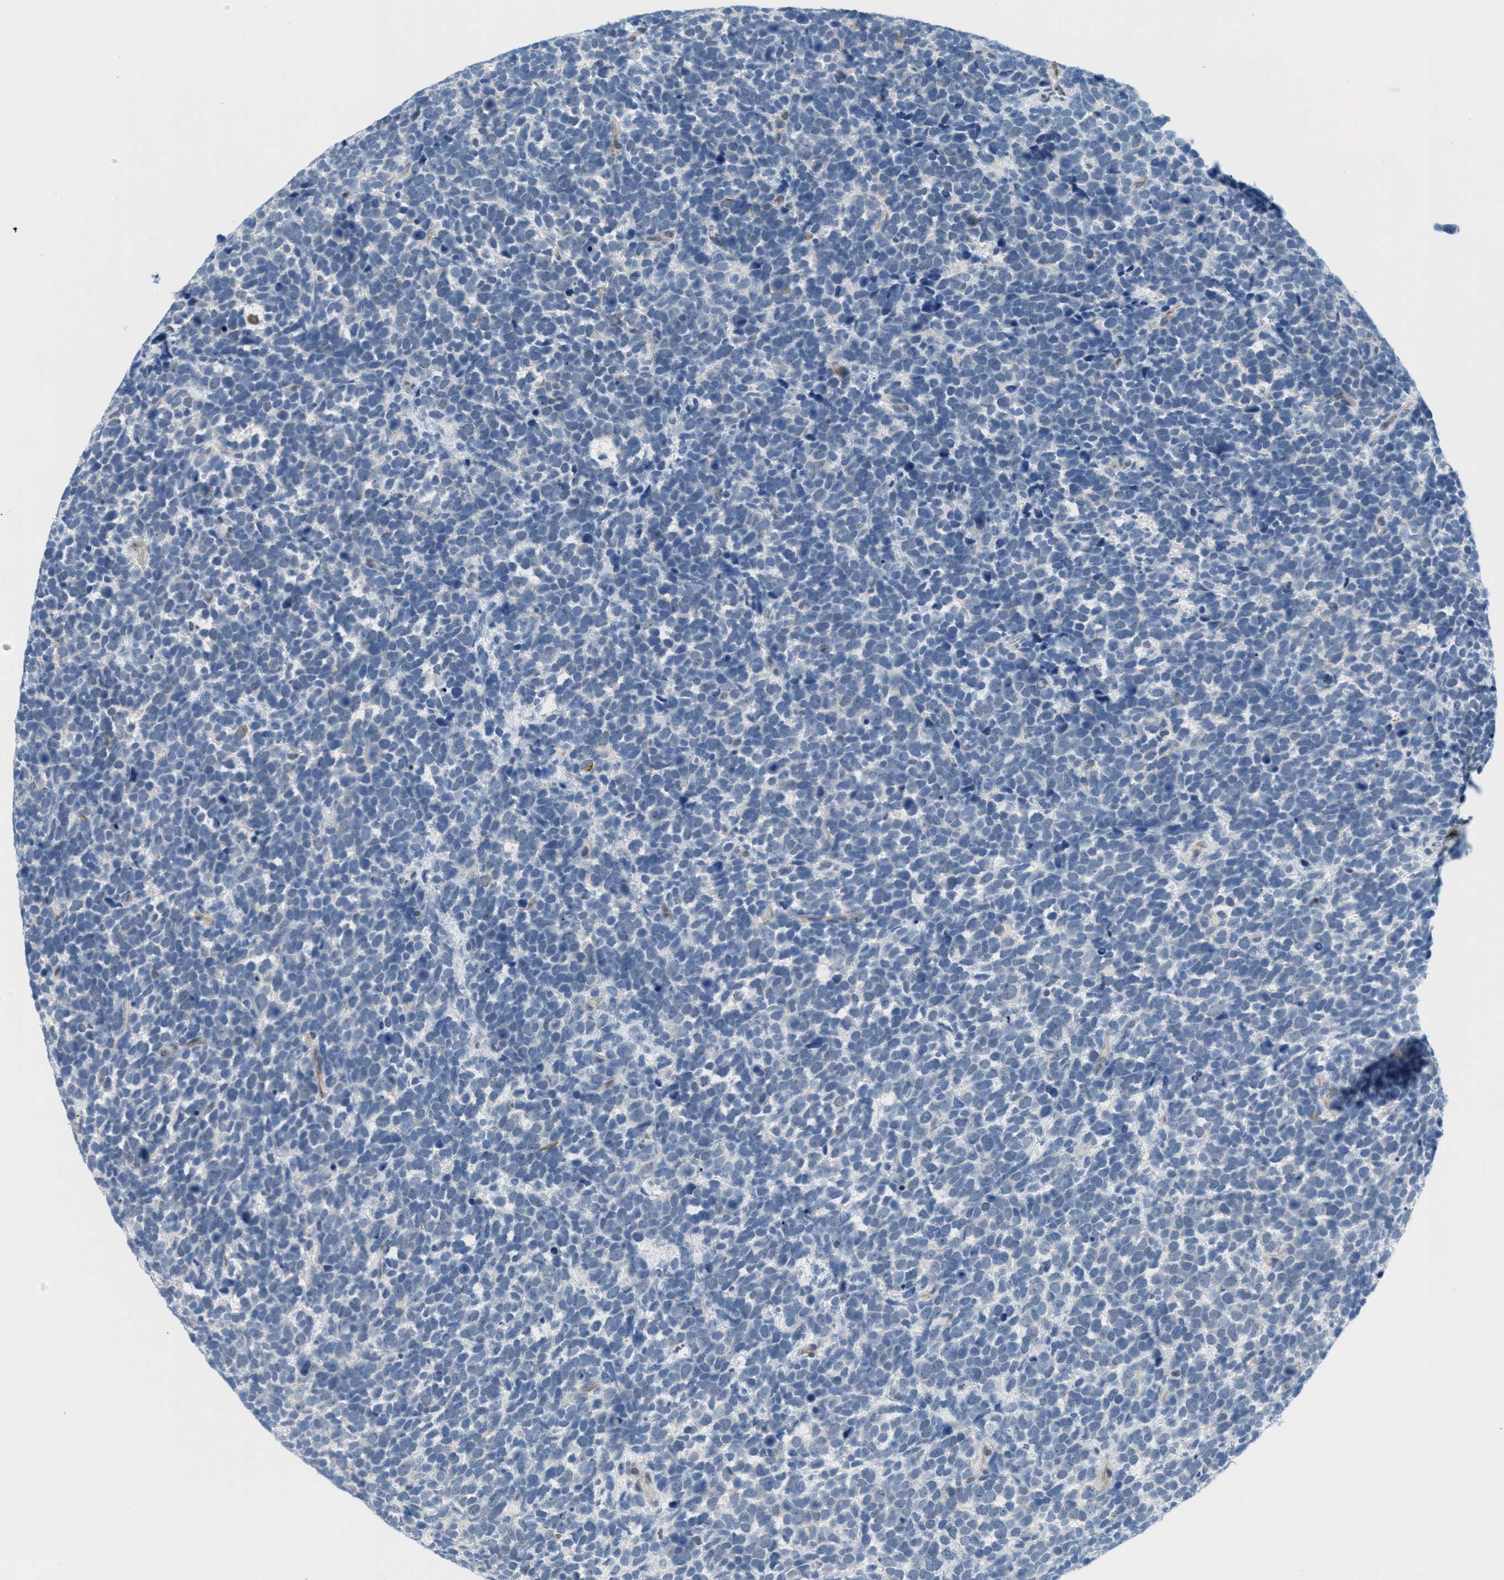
{"staining": {"intensity": "negative", "quantity": "none", "location": "none"}, "tissue": "urothelial cancer", "cell_type": "Tumor cells", "image_type": "cancer", "snomed": [{"axis": "morphology", "description": "Urothelial carcinoma, High grade"}, {"axis": "topography", "description": "Urinary bladder"}], "caption": "High-grade urothelial carcinoma stained for a protein using IHC shows no positivity tumor cells.", "gene": "HS3ST2", "patient": {"sex": "female", "age": 82}}